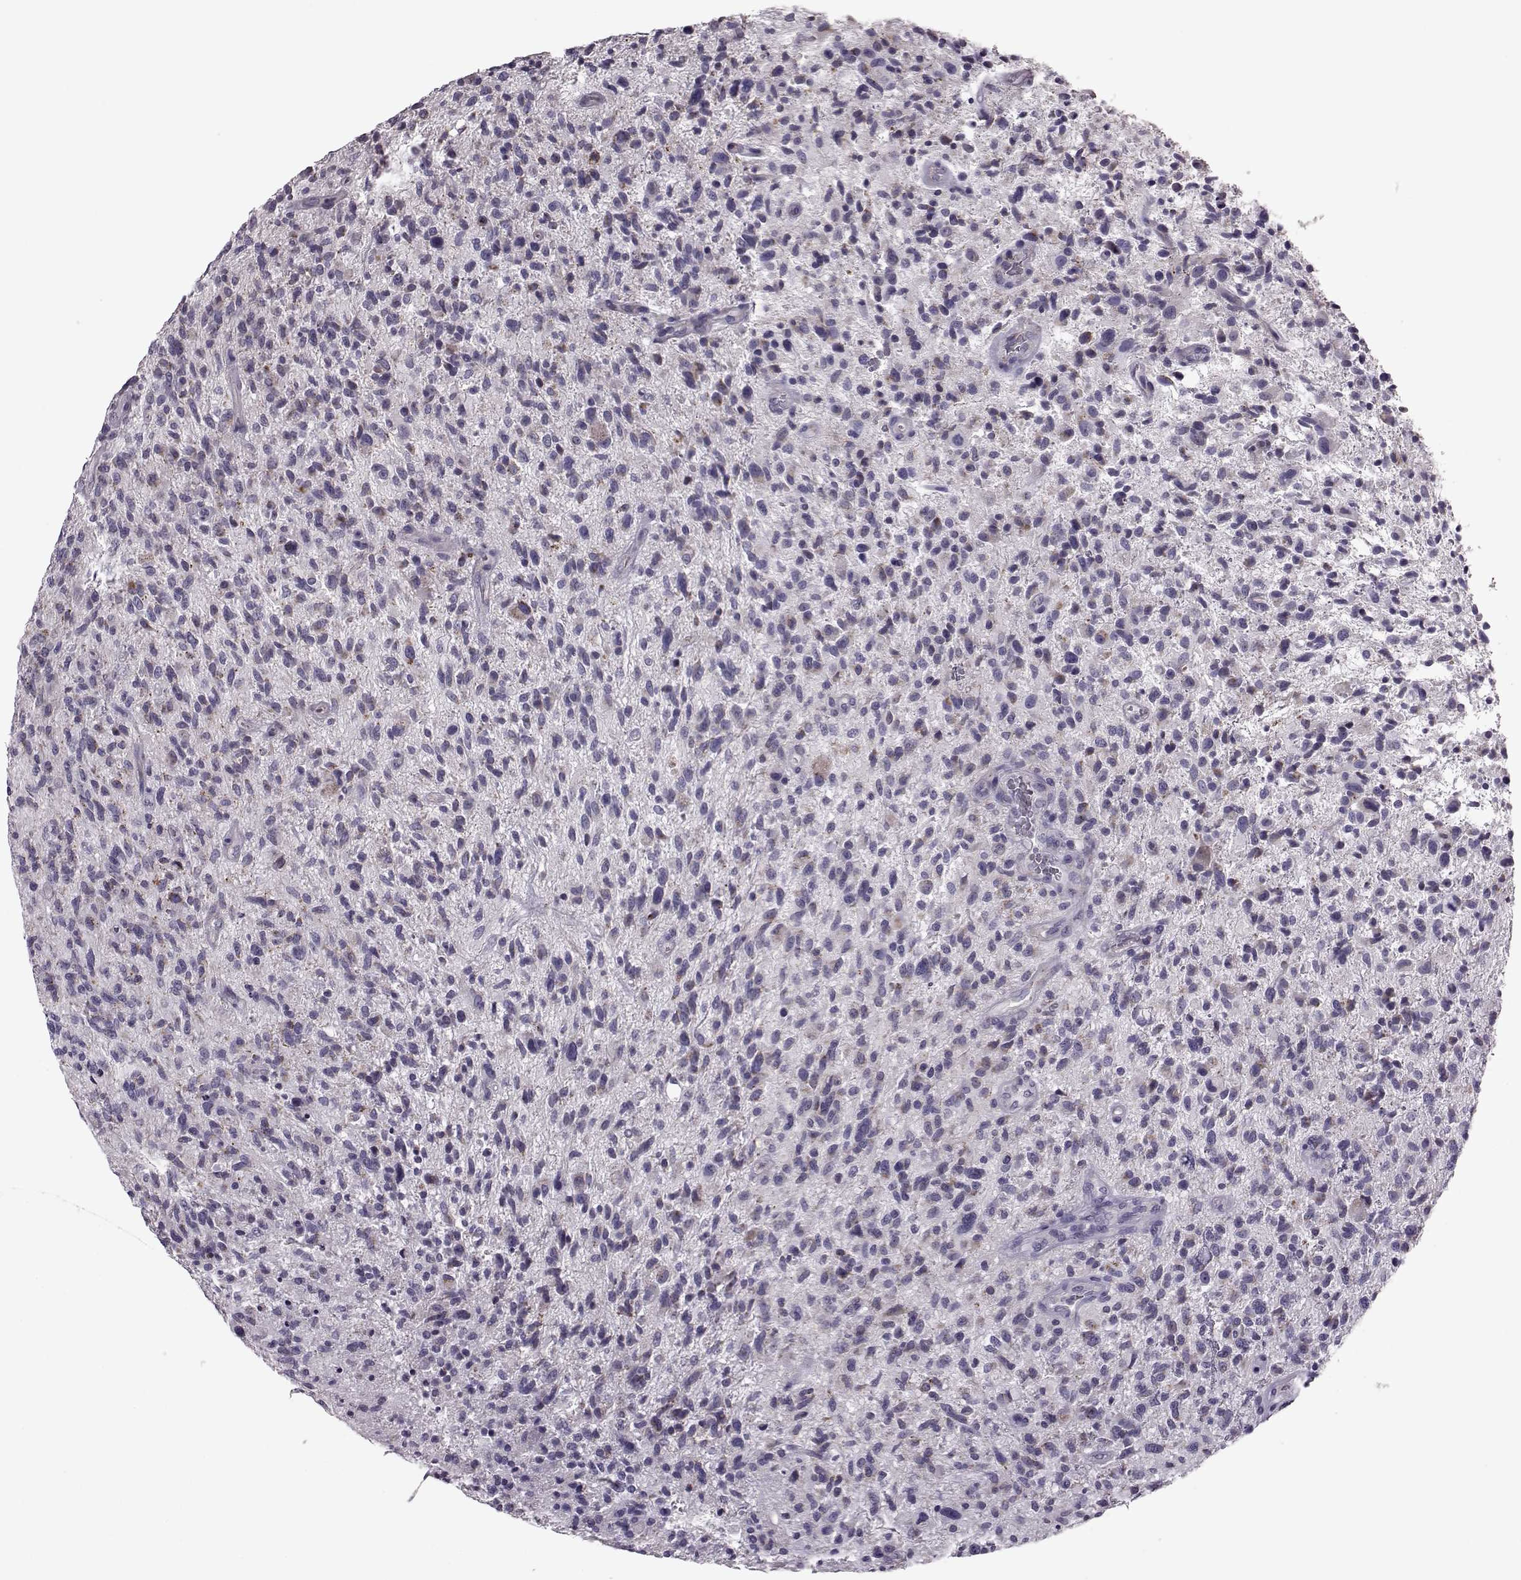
{"staining": {"intensity": "negative", "quantity": "none", "location": "none"}, "tissue": "glioma", "cell_type": "Tumor cells", "image_type": "cancer", "snomed": [{"axis": "morphology", "description": "Glioma, malignant, High grade"}, {"axis": "topography", "description": "Brain"}], "caption": "High power microscopy photomicrograph of an IHC micrograph of malignant glioma (high-grade), revealing no significant expression in tumor cells. (Immunohistochemistry, brightfield microscopy, high magnification).", "gene": "RIMS2", "patient": {"sex": "male", "age": 47}}